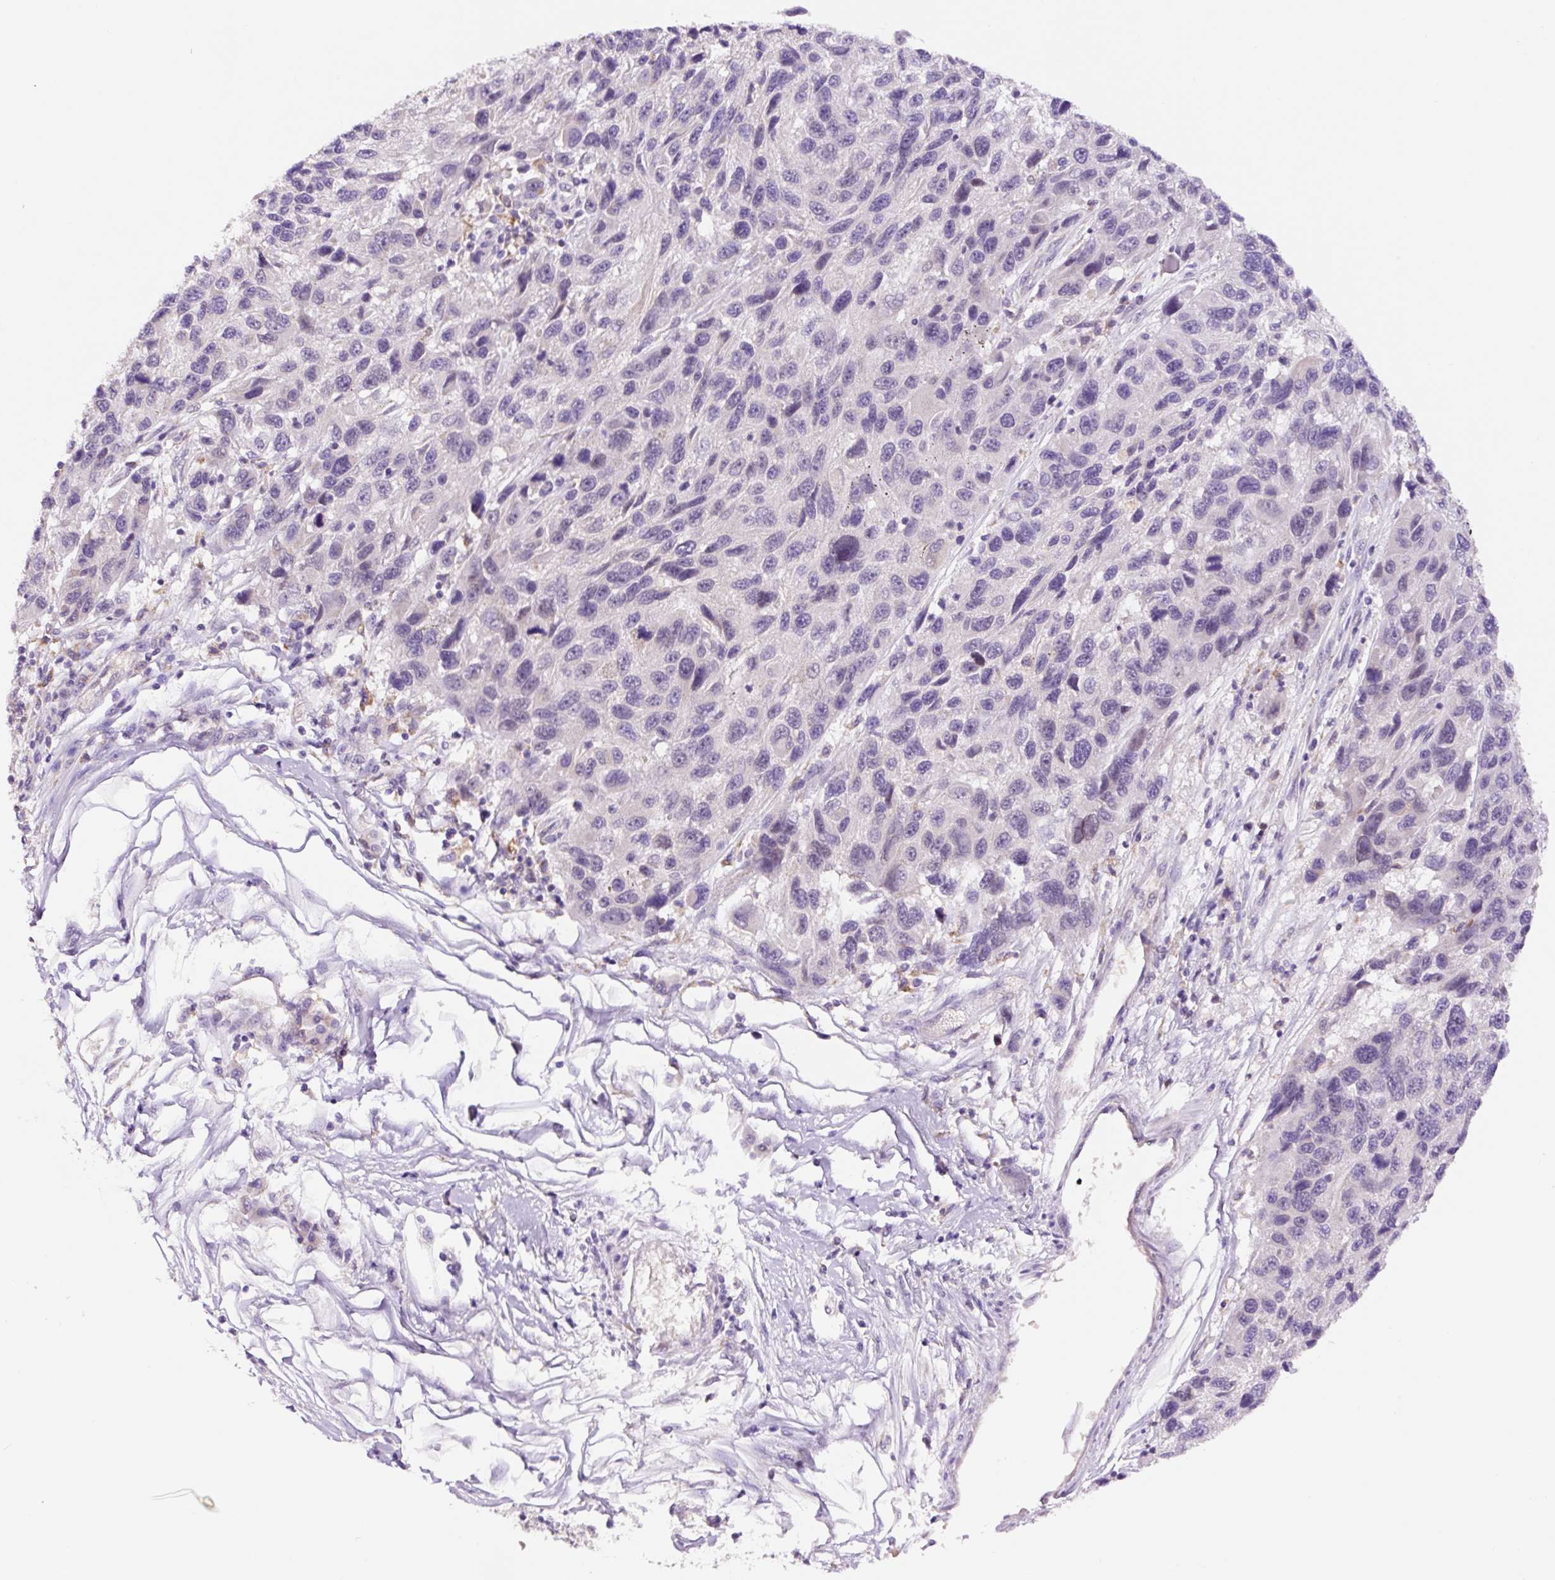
{"staining": {"intensity": "negative", "quantity": "none", "location": "none"}, "tissue": "melanoma", "cell_type": "Tumor cells", "image_type": "cancer", "snomed": [{"axis": "morphology", "description": "Malignant melanoma, NOS"}, {"axis": "topography", "description": "Skin"}], "caption": "This is an immunohistochemistry histopathology image of human melanoma. There is no positivity in tumor cells.", "gene": "PCK2", "patient": {"sex": "male", "age": 53}}